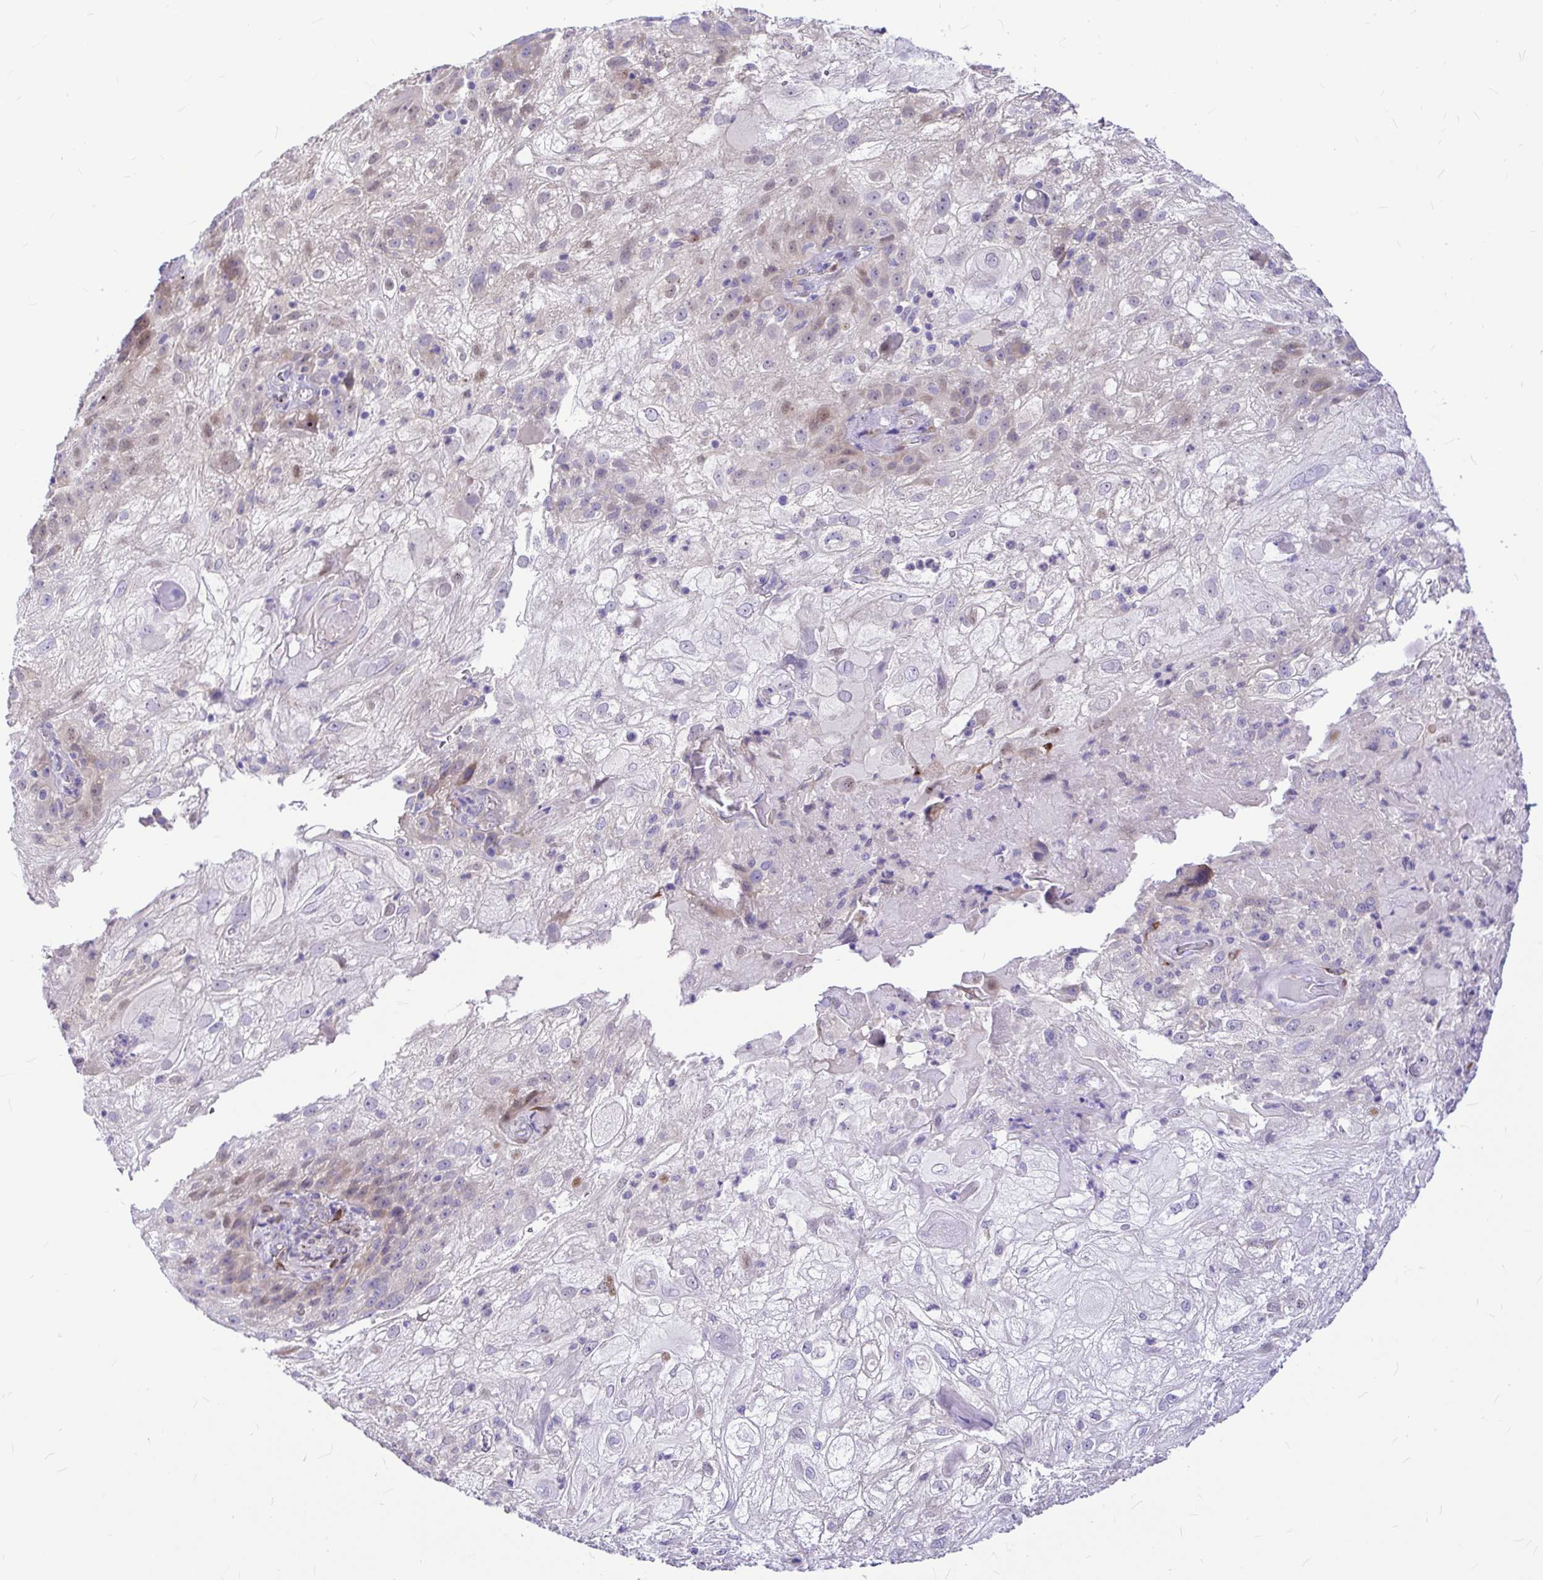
{"staining": {"intensity": "weak", "quantity": "<25%", "location": "cytoplasmic/membranous,nuclear"}, "tissue": "skin cancer", "cell_type": "Tumor cells", "image_type": "cancer", "snomed": [{"axis": "morphology", "description": "Normal tissue, NOS"}, {"axis": "morphology", "description": "Squamous cell carcinoma, NOS"}, {"axis": "topography", "description": "Skin"}], "caption": "Immunohistochemical staining of skin squamous cell carcinoma shows no significant positivity in tumor cells.", "gene": "GABBR2", "patient": {"sex": "female", "age": 83}}